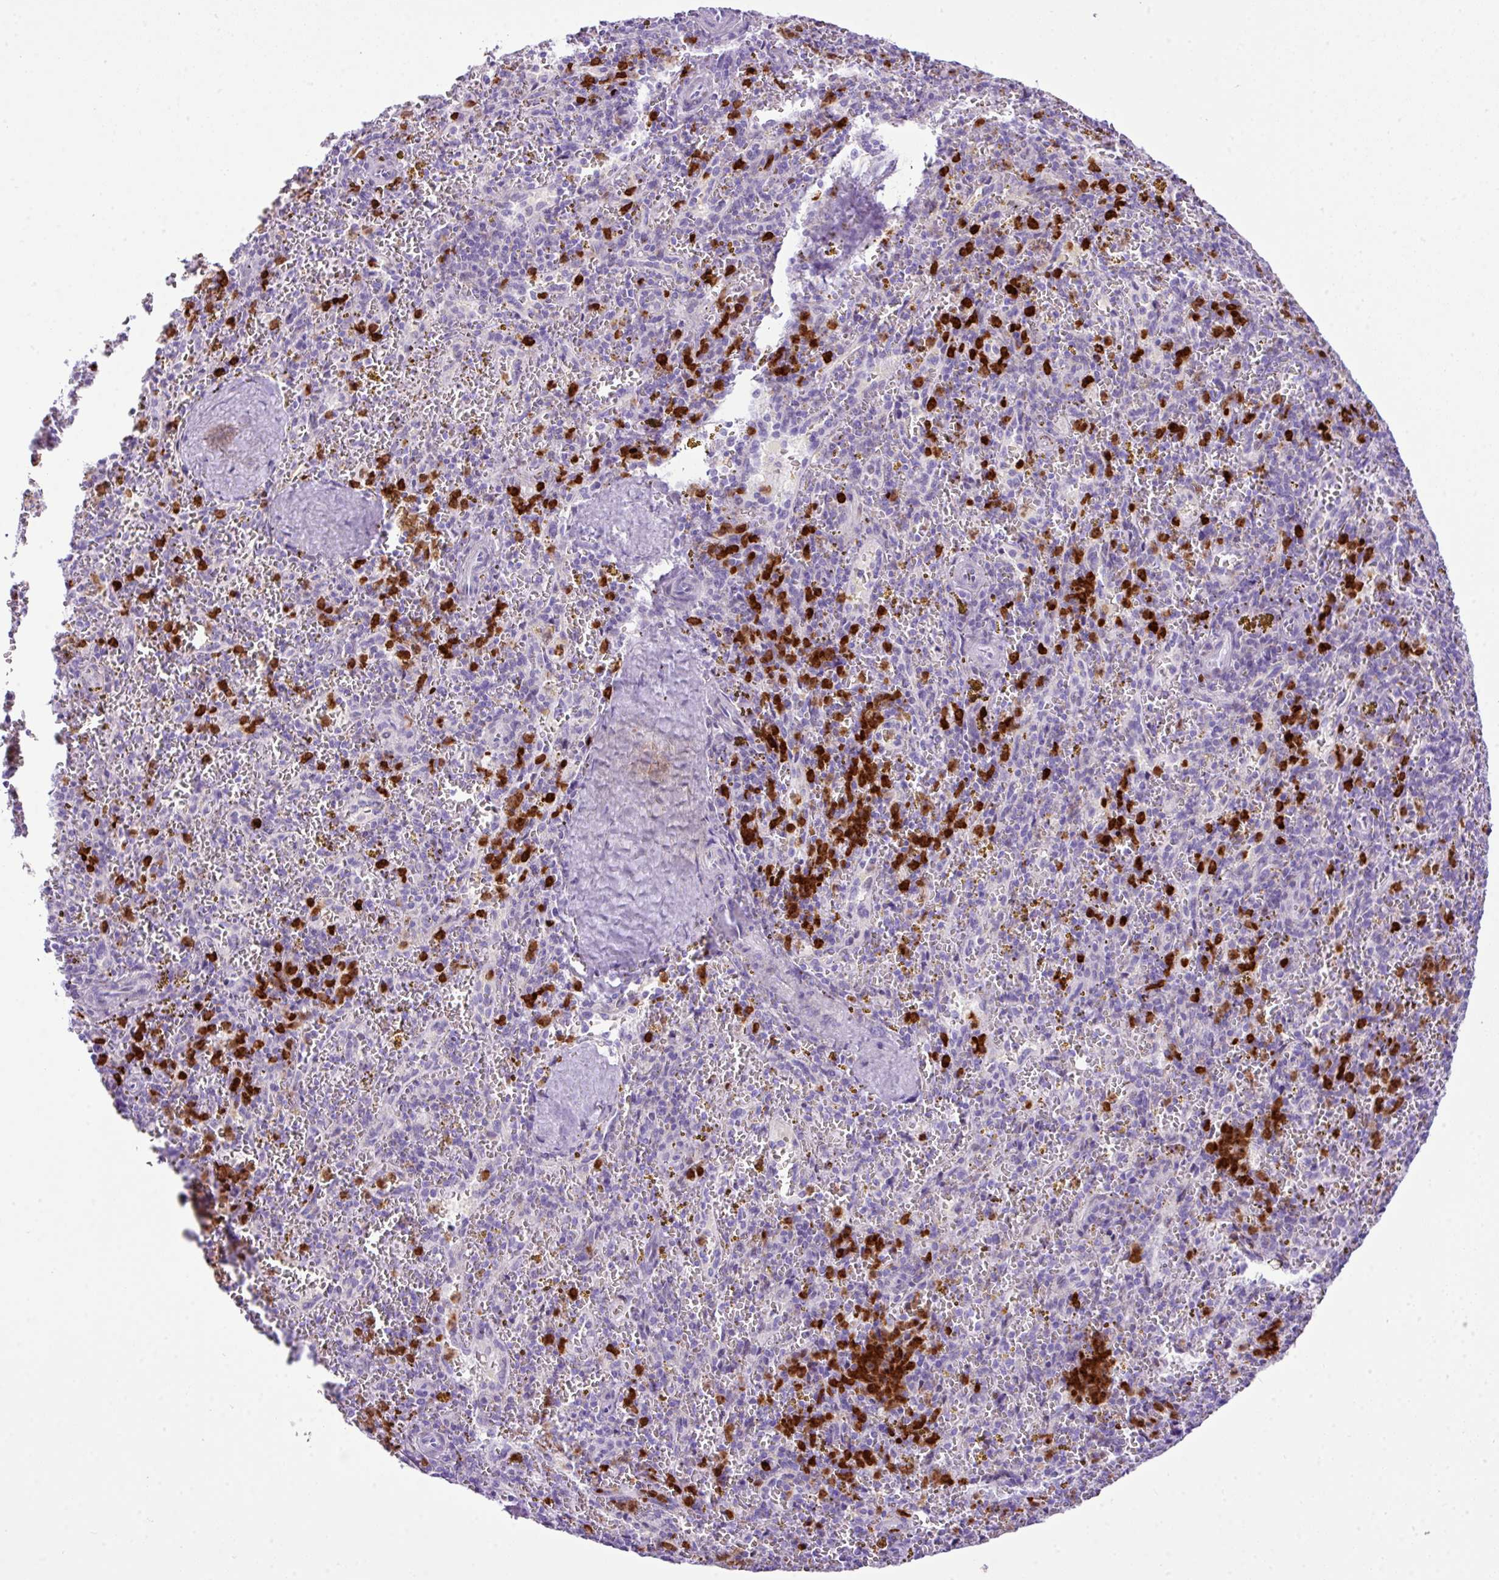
{"staining": {"intensity": "strong", "quantity": "25%-75%", "location": "cytoplasmic/membranous,nuclear"}, "tissue": "spleen", "cell_type": "Cells in red pulp", "image_type": "normal", "snomed": [{"axis": "morphology", "description": "Normal tissue, NOS"}, {"axis": "topography", "description": "Spleen"}], "caption": "Spleen stained with DAB immunohistochemistry (IHC) displays high levels of strong cytoplasmic/membranous,nuclear staining in approximately 25%-75% of cells in red pulp. (IHC, brightfield microscopy, high magnification).", "gene": "RCAN2", "patient": {"sex": "male", "age": 57}}